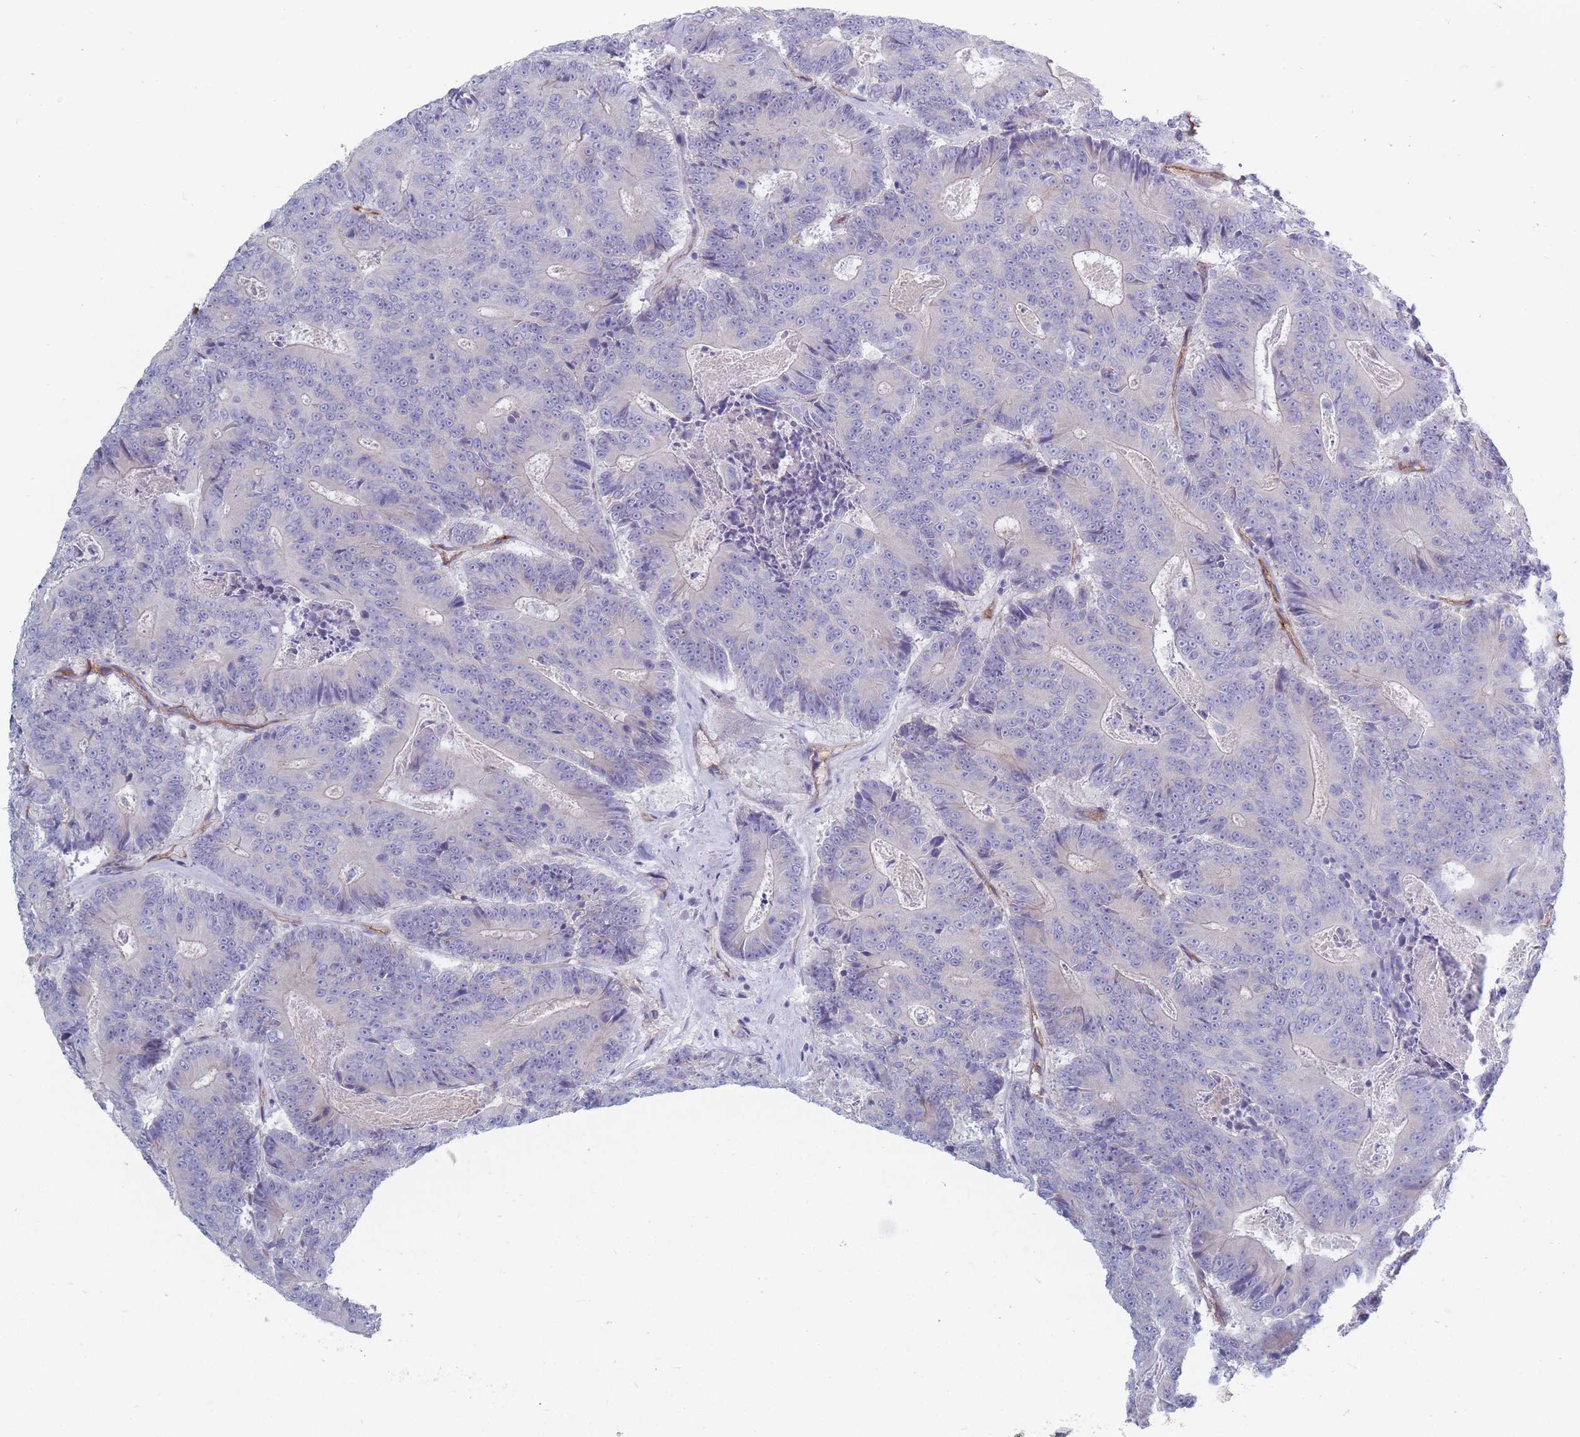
{"staining": {"intensity": "negative", "quantity": "none", "location": "none"}, "tissue": "colorectal cancer", "cell_type": "Tumor cells", "image_type": "cancer", "snomed": [{"axis": "morphology", "description": "Adenocarcinoma, NOS"}, {"axis": "topography", "description": "Colon"}], "caption": "This is an IHC micrograph of colorectal adenocarcinoma. There is no expression in tumor cells.", "gene": "PLPP1", "patient": {"sex": "male", "age": 83}}